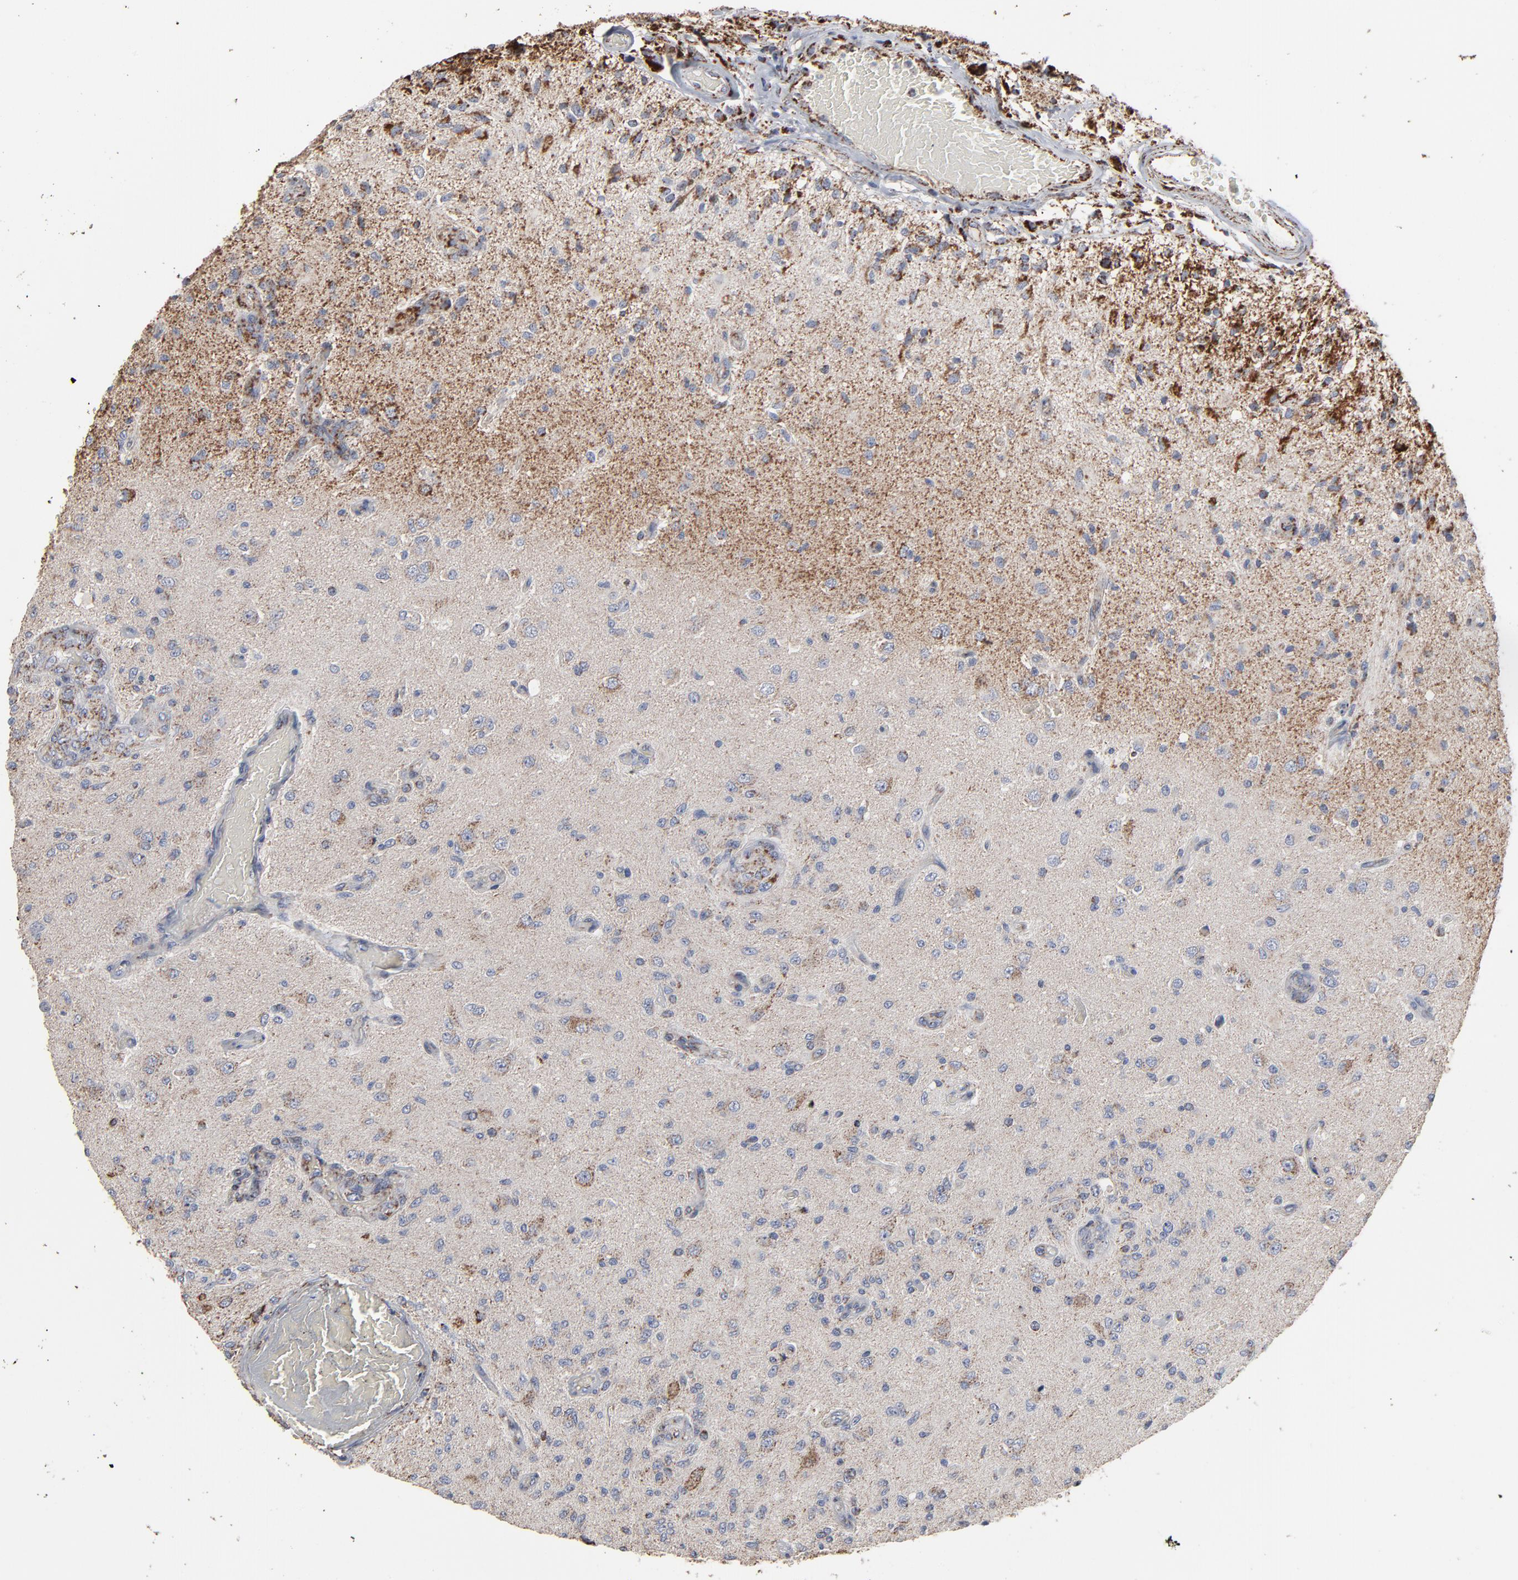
{"staining": {"intensity": "moderate", "quantity": "<25%", "location": "cytoplasmic/membranous"}, "tissue": "glioma", "cell_type": "Tumor cells", "image_type": "cancer", "snomed": [{"axis": "morphology", "description": "Normal tissue, NOS"}, {"axis": "morphology", "description": "Glioma, malignant, High grade"}, {"axis": "topography", "description": "Cerebral cortex"}], "caption": "This is an image of immunohistochemistry (IHC) staining of glioma, which shows moderate positivity in the cytoplasmic/membranous of tumor cells.", "gene": "UQCRC1", "patient": {"sex": "male", "age": 77}}